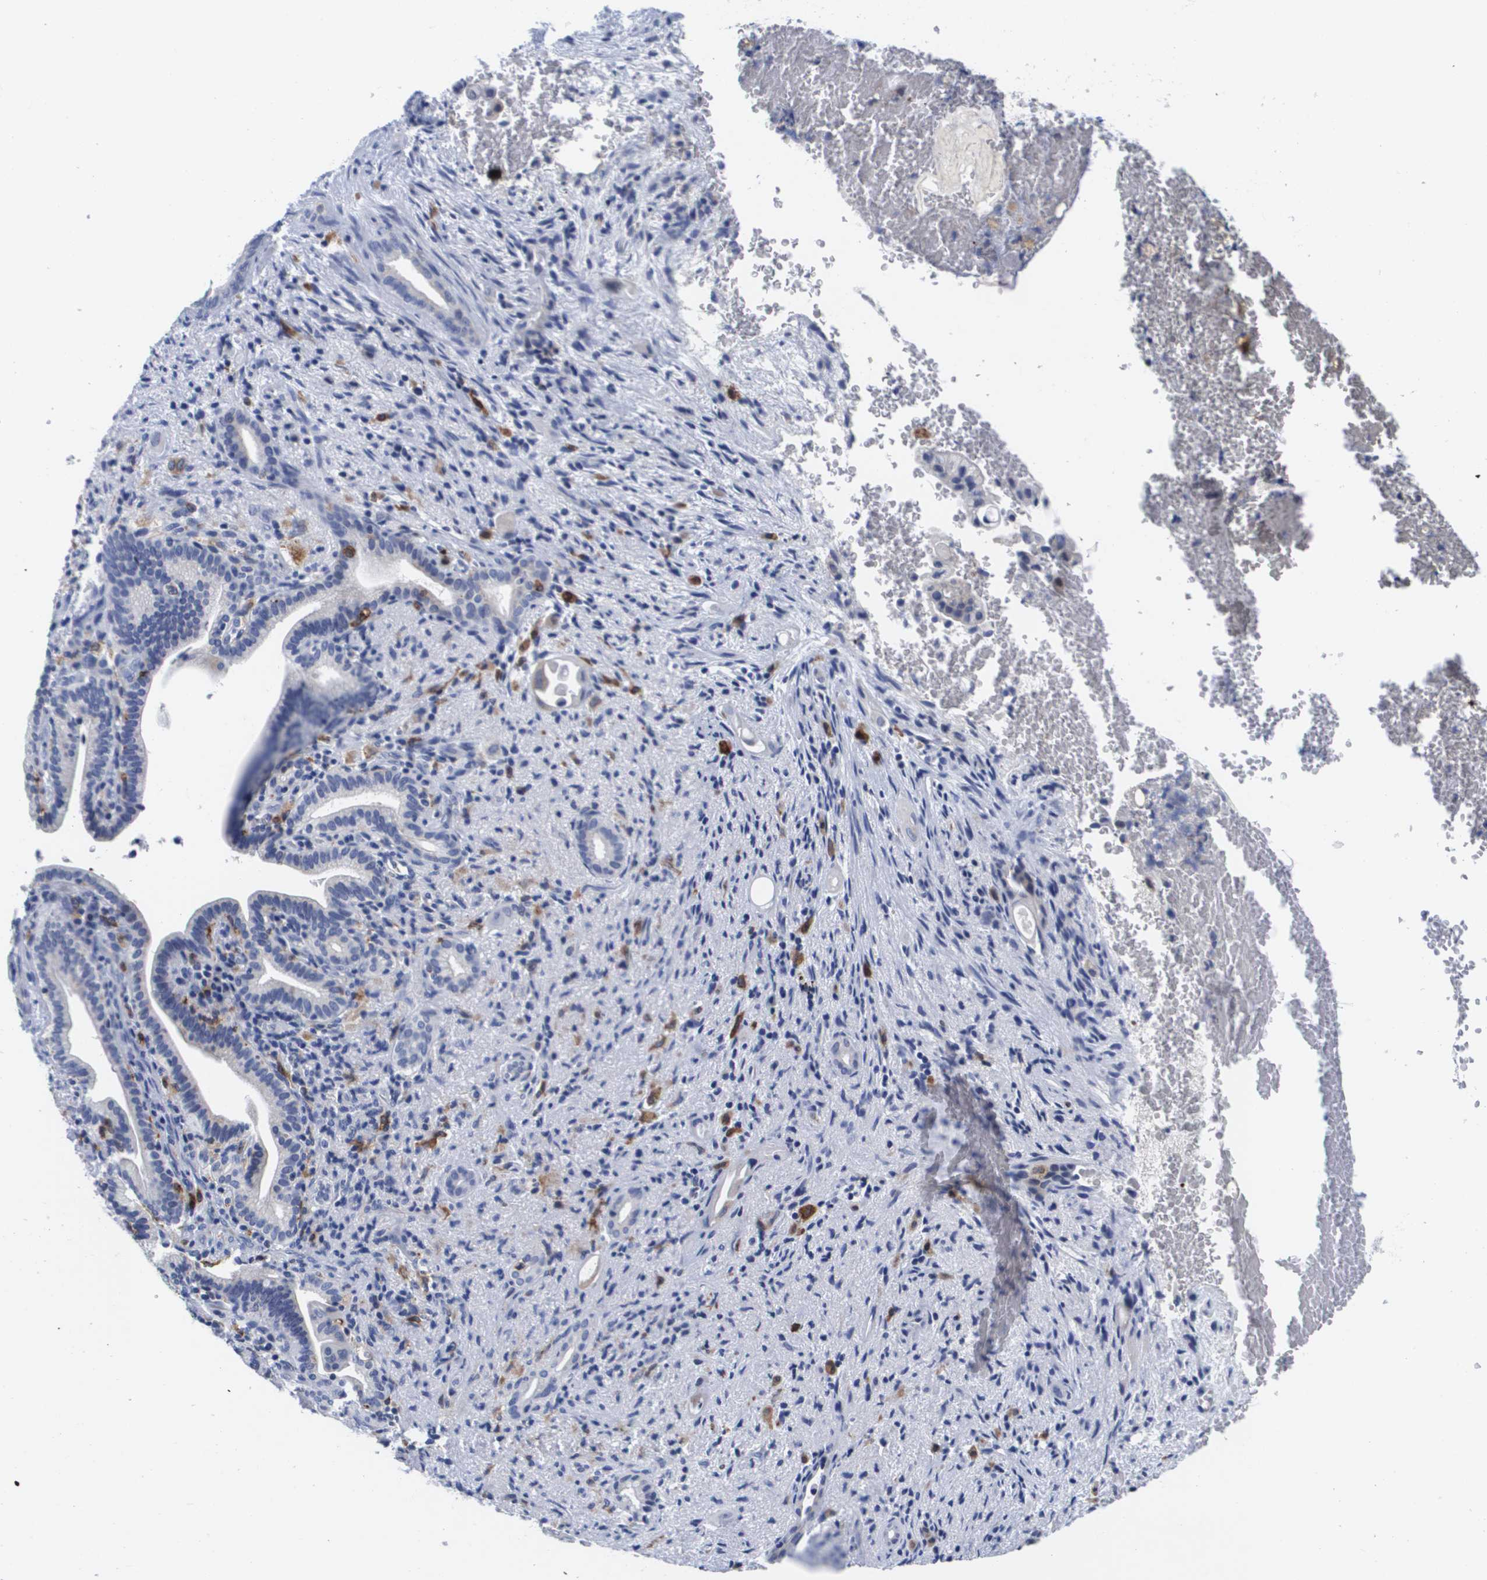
{"staining": {"intensity": "negative", "quantity": "none", "location": "none"}, "tissue": "liver cancer", "cell_type": "Tumor cells", "image_type": "cancer", "snomed": [{"axis": "morphology", "description": "Cholangiocarcinoma"}, {"axis": "topography", "description": "Liver"}], "caption": "Tumor cells show no significant protein positivity in cholangiocarcinoma (liver).", "gene": "HMOX1", "patient": {"sex": "female", "age": 68}}